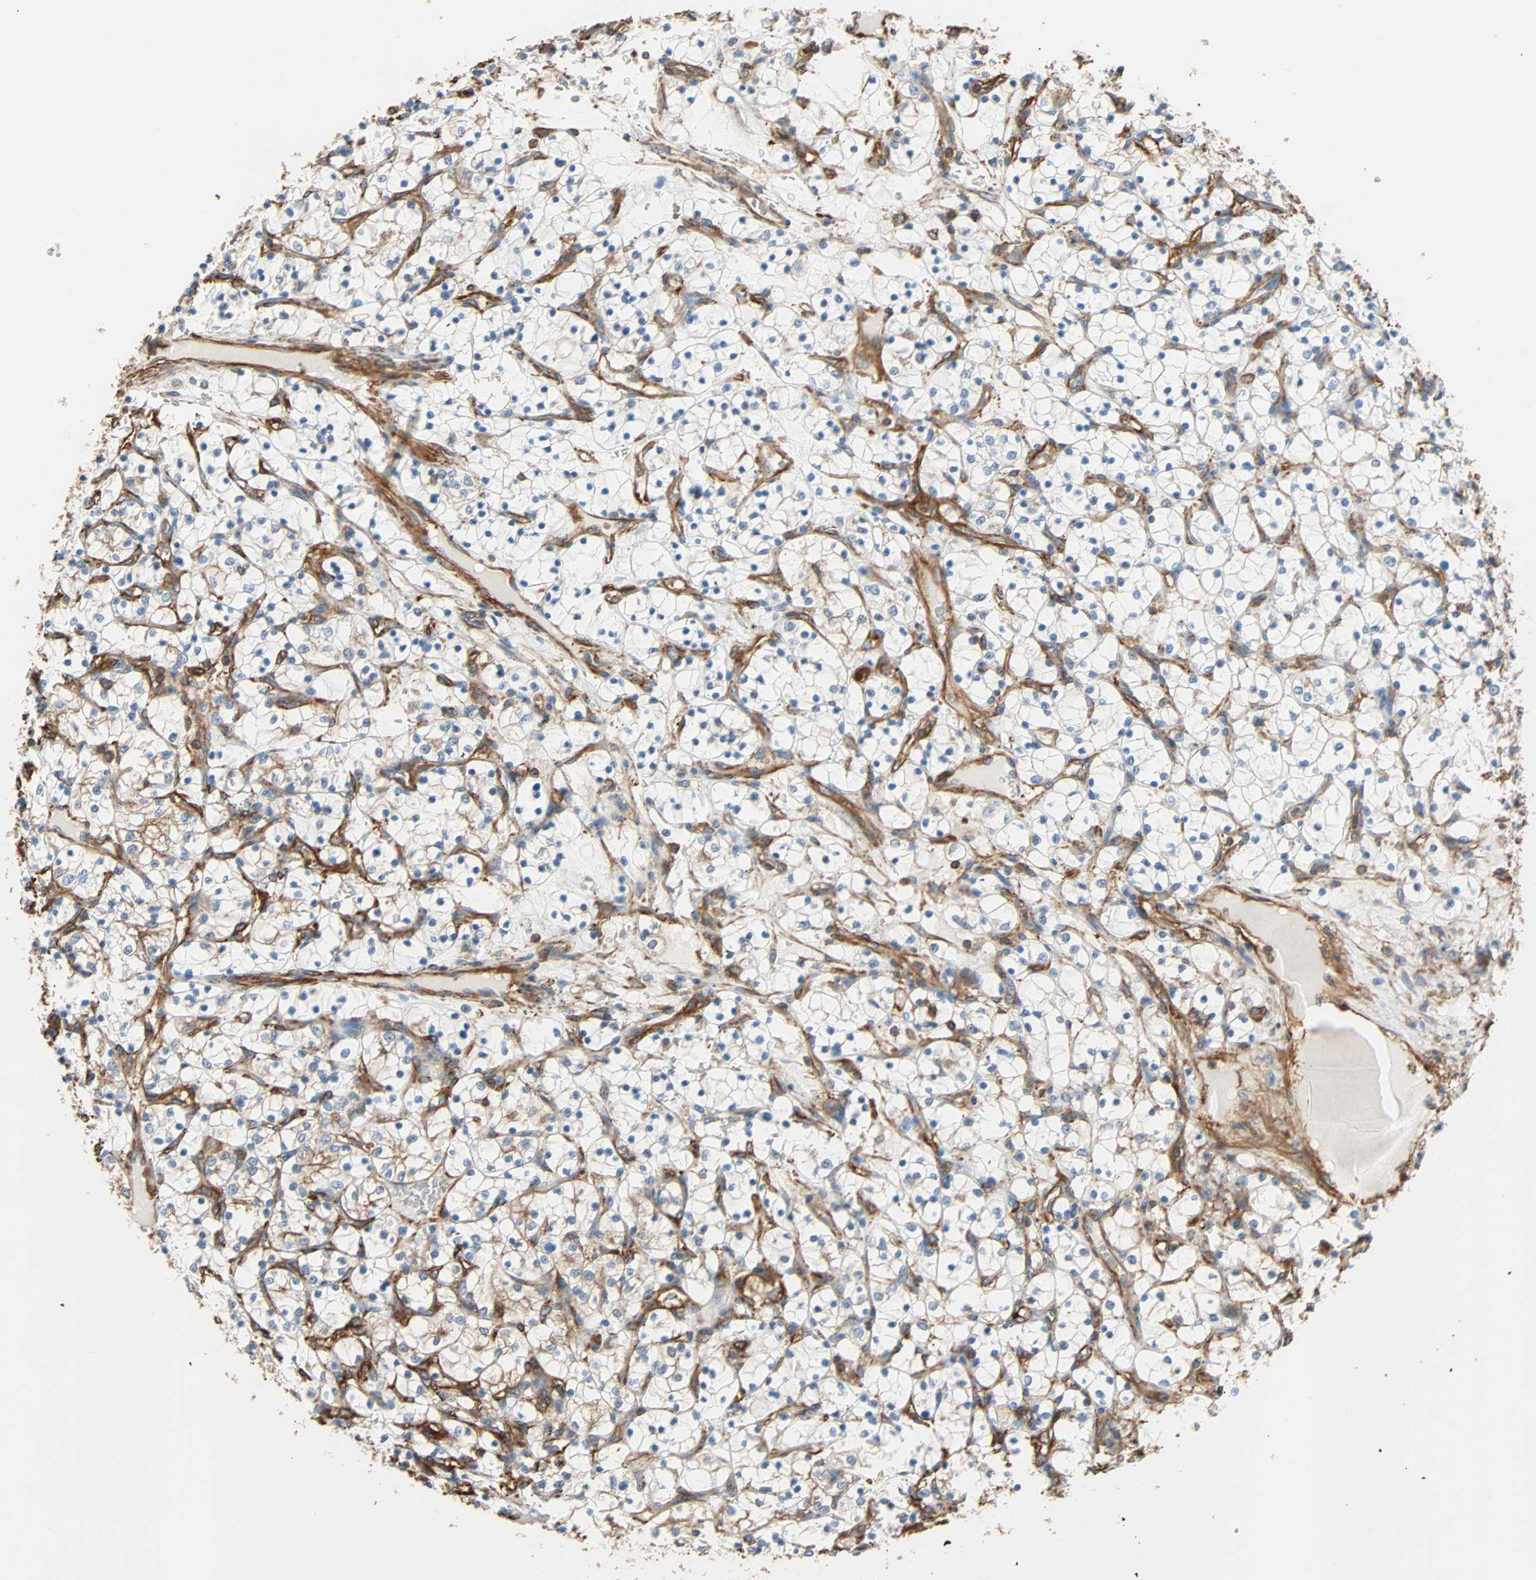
{"staining": {"intensity": "negative", "quantity": "none", "location": "none"}, "tissue": "renal cancer", "cell_type": "Tumor cells", "image_type": "cancer", "snomed": [{"axis": "morphology", "description": "Adenocarcinoma, NOS"}, {"axis": "topography", "description": "Kidney"}], "caption": "This histopathology image is of renal adenocarcinoma stained with immunohistochemistry to label a protein in brown with the nuclei are counter-stained blue. There is no expression in tumor cells.", "gene": "GALNT10", "patient": {"sex": "female", "age": 69}}